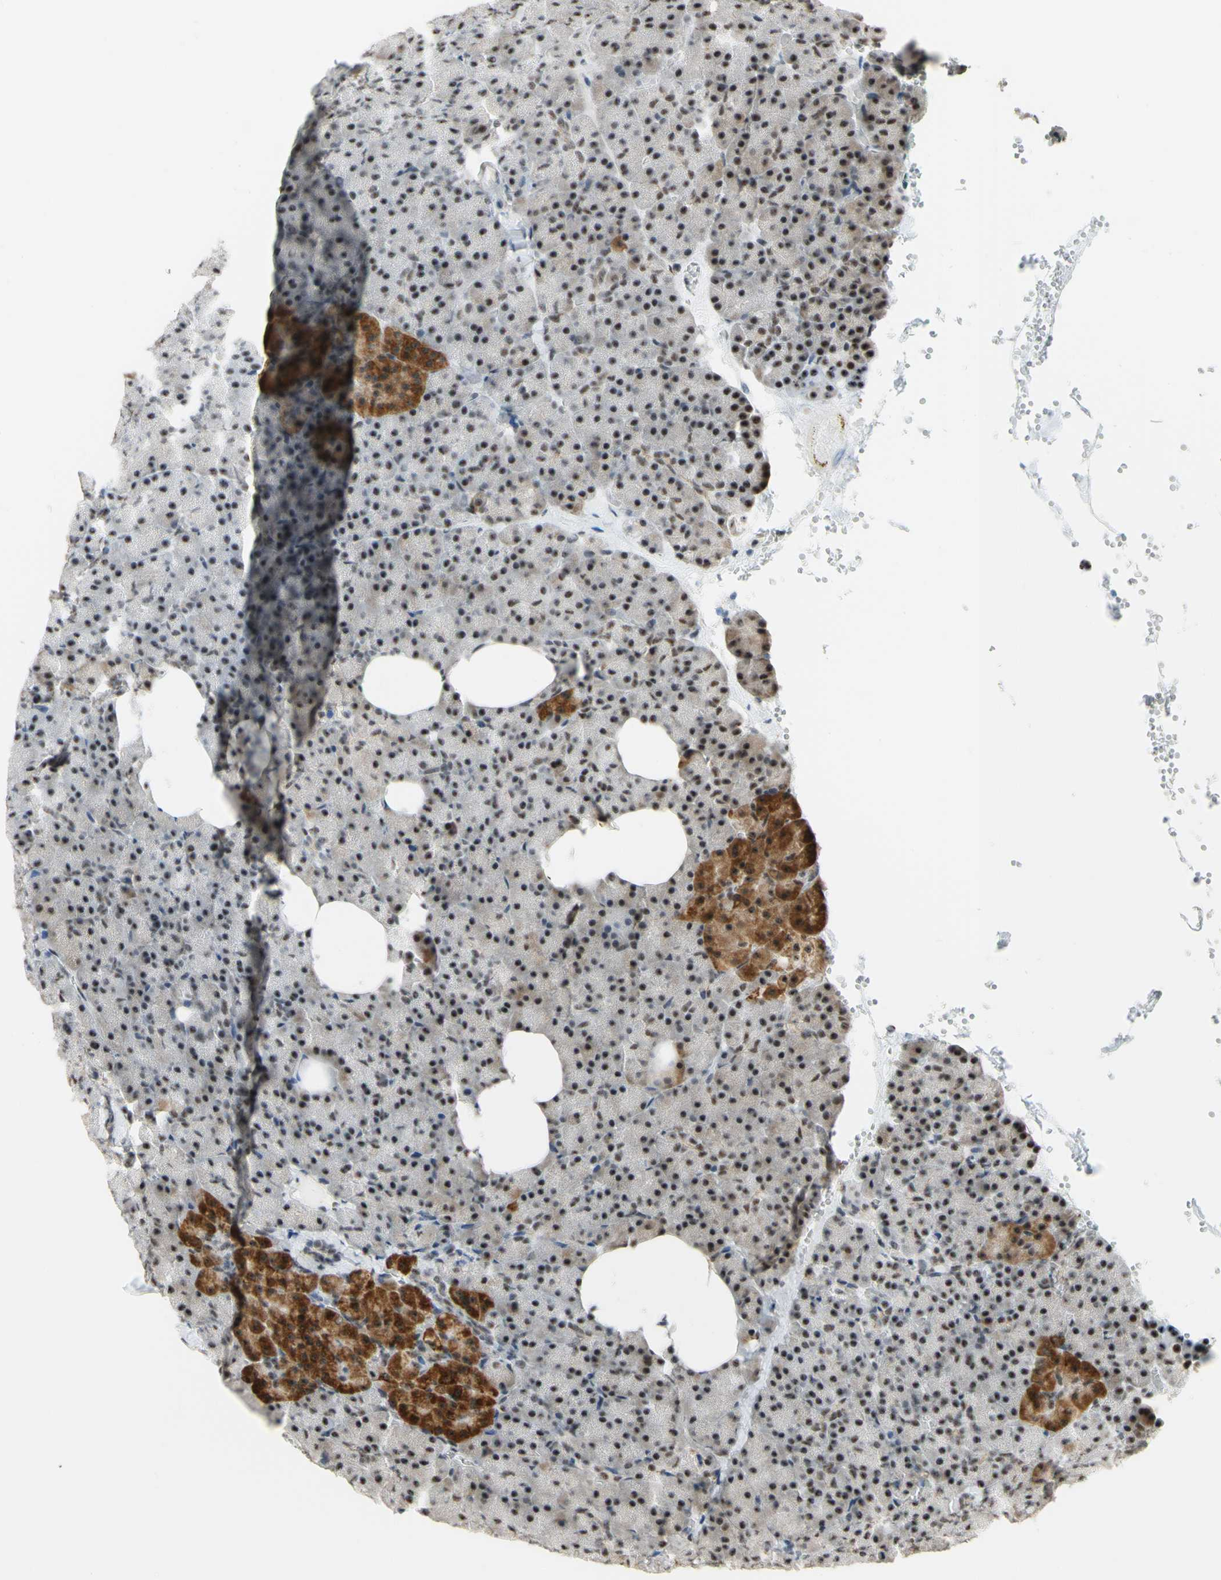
{"staining": {"intensity": "strong", "quantity": ">75%", "location": "nuclear"}, "tissue": "pancreas", "cell_type": "Exocrine glandular cells", "image_type": "normal", "snomed": [{"axis": "morphology", "description": "Normal tissue, NOS"}, {"axis": "topography", "description": "Pancreas"}], "caption": "Immunohistochemical staining of normal pancreas shows high levels of strong nuclear expression in about >75% of exocrine glandular cells. (DAB = brown stain, brightfield microscopy at high magnification).", "gene": "SAP18", "patient": {"sex": "female", "age": 35}}